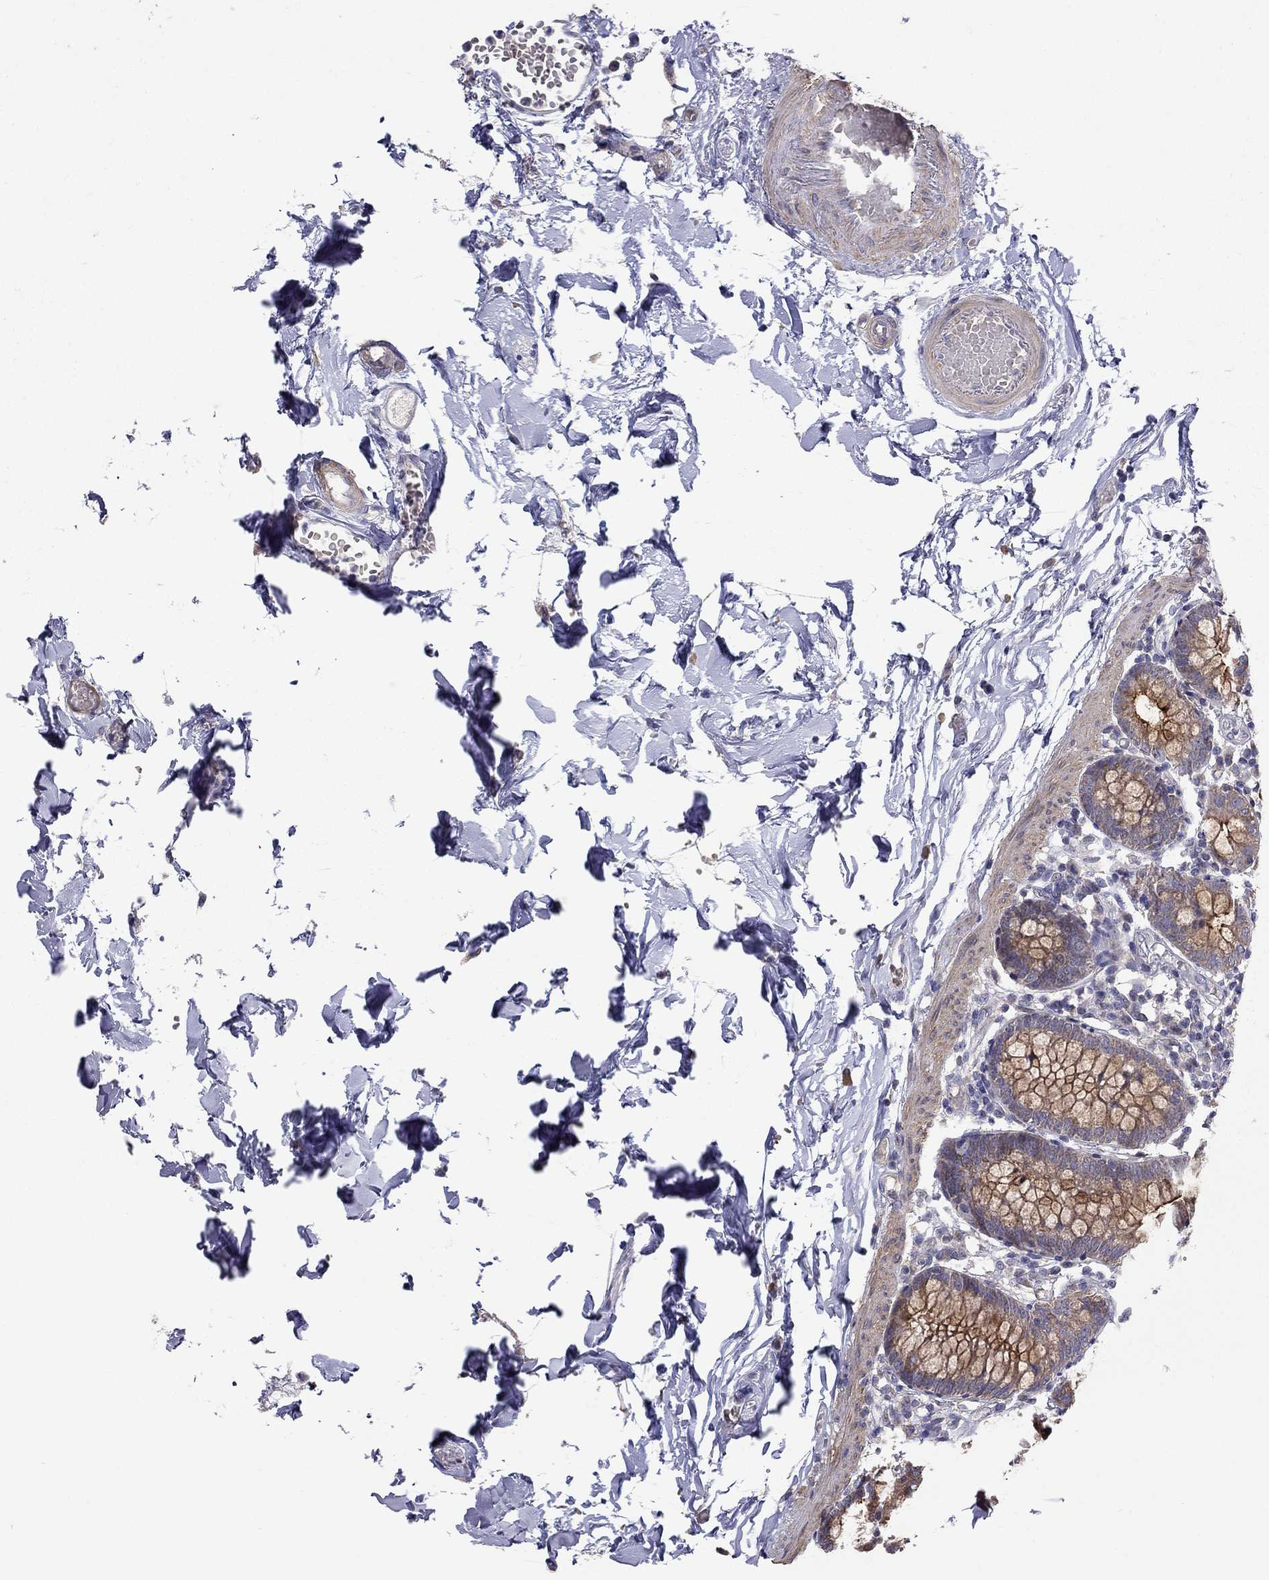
{"staining": {"intensity": "strong", "quantity": ">75%", "location": "cytoplasmic/membranous"}, "tissue": "small intestine", "cell_type": "Glandular cells", "image_type": "normal", "snomed": [{"axis": "morphology", "description": "Normal tissue, NOS"}, {"axis": "topography", "description": "Small intestine"}], "caption": "Human small intestine stained with a brown dye displays strong cytoplasmic/membranous positive positivity in about >75% of glandular cells.", "gene": "SYTL2", "patient": {"sex": "female", "age": 90}}